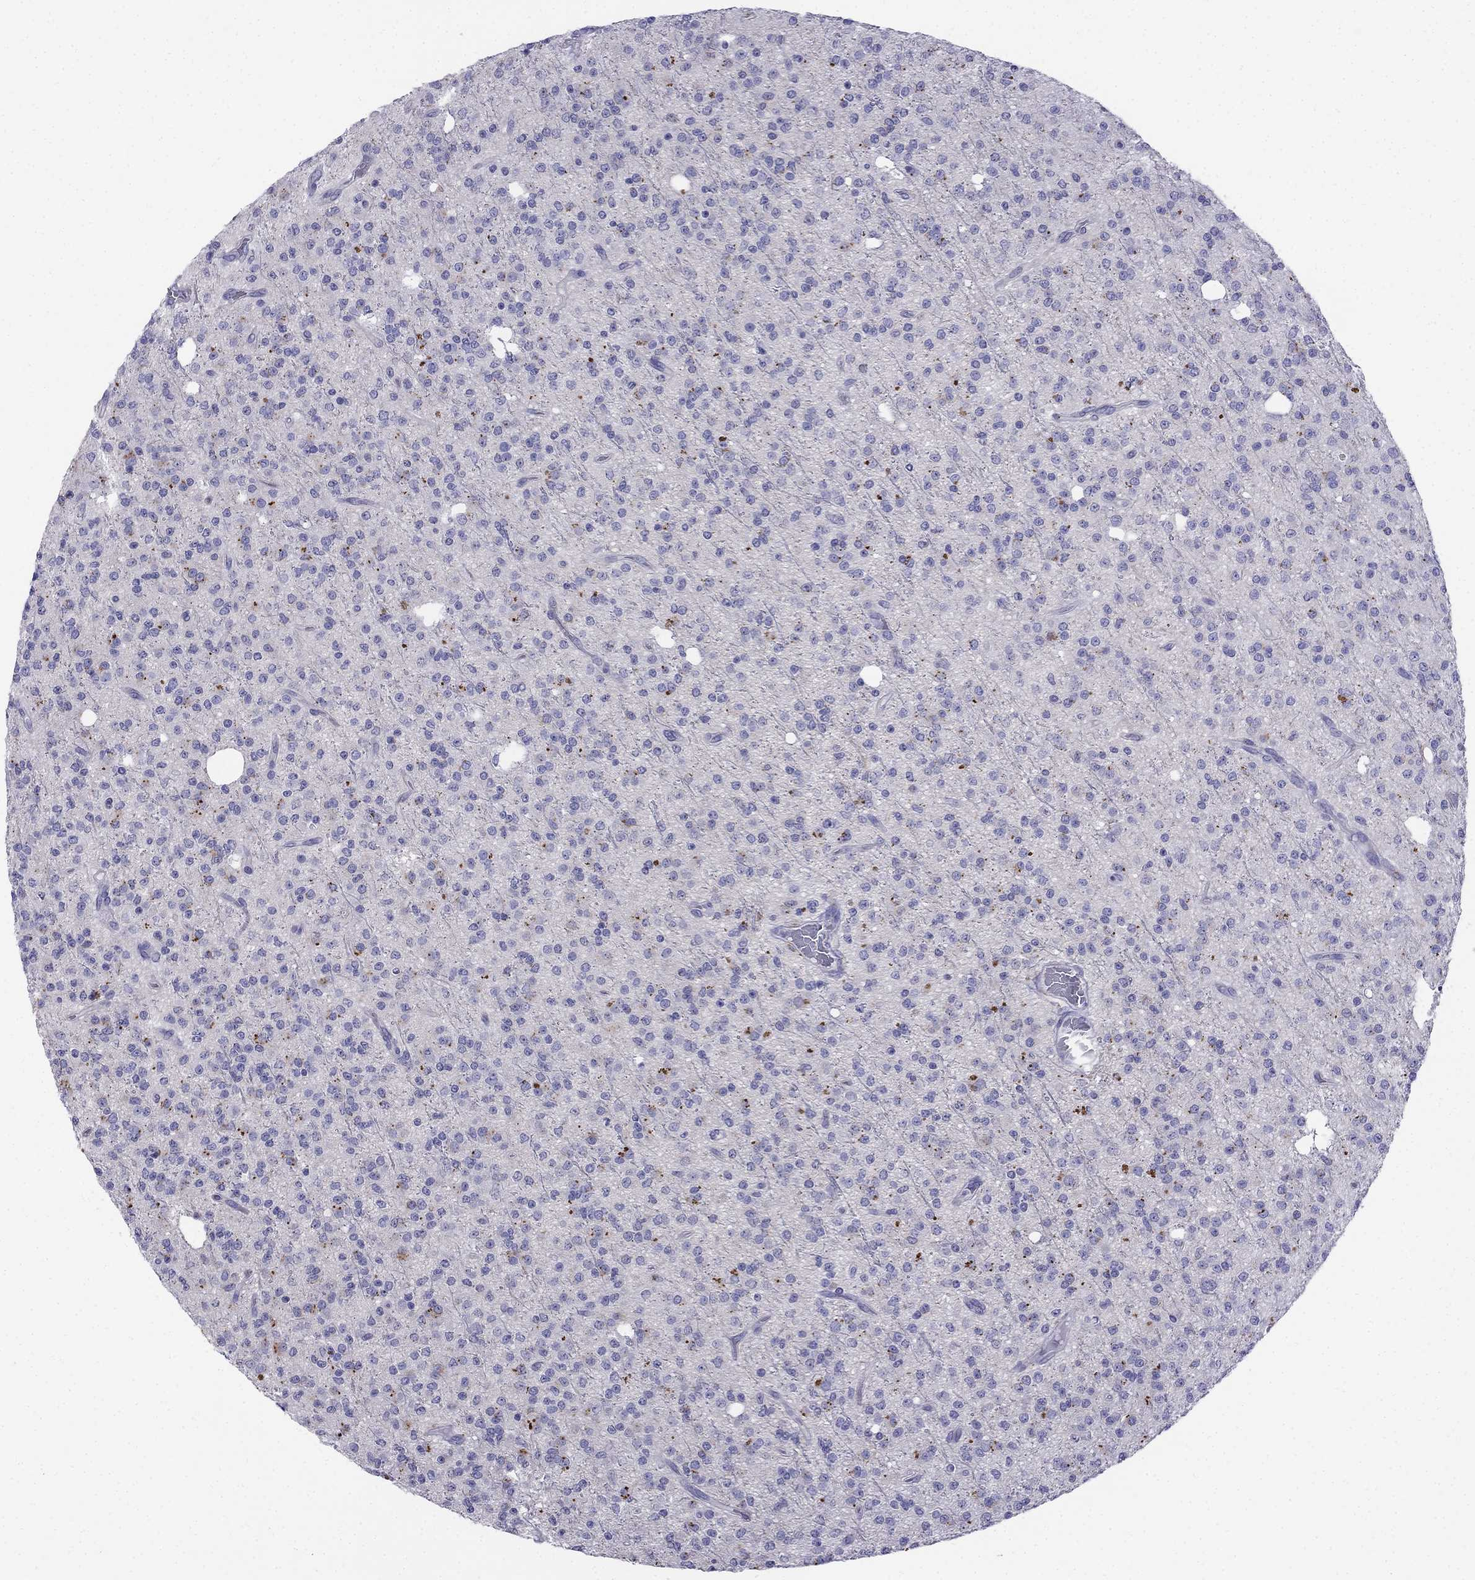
{"staining": {"intensity": "negative", "quantity": "none", "location": "none"}, "tissue": "glioma", "cell_type": "Tumor cells", "image_type": "cancer", "snomed": [{"axis": "morphology", "description": "Glioma, malignant, Low grade"}, {"axis": "topography", "description": "Brain"}], "caption": "Tumor cells are negative for protein expression in human glioma.", "gene": "ALOXE3", "patient": {"sex": "male", "age": 27}}